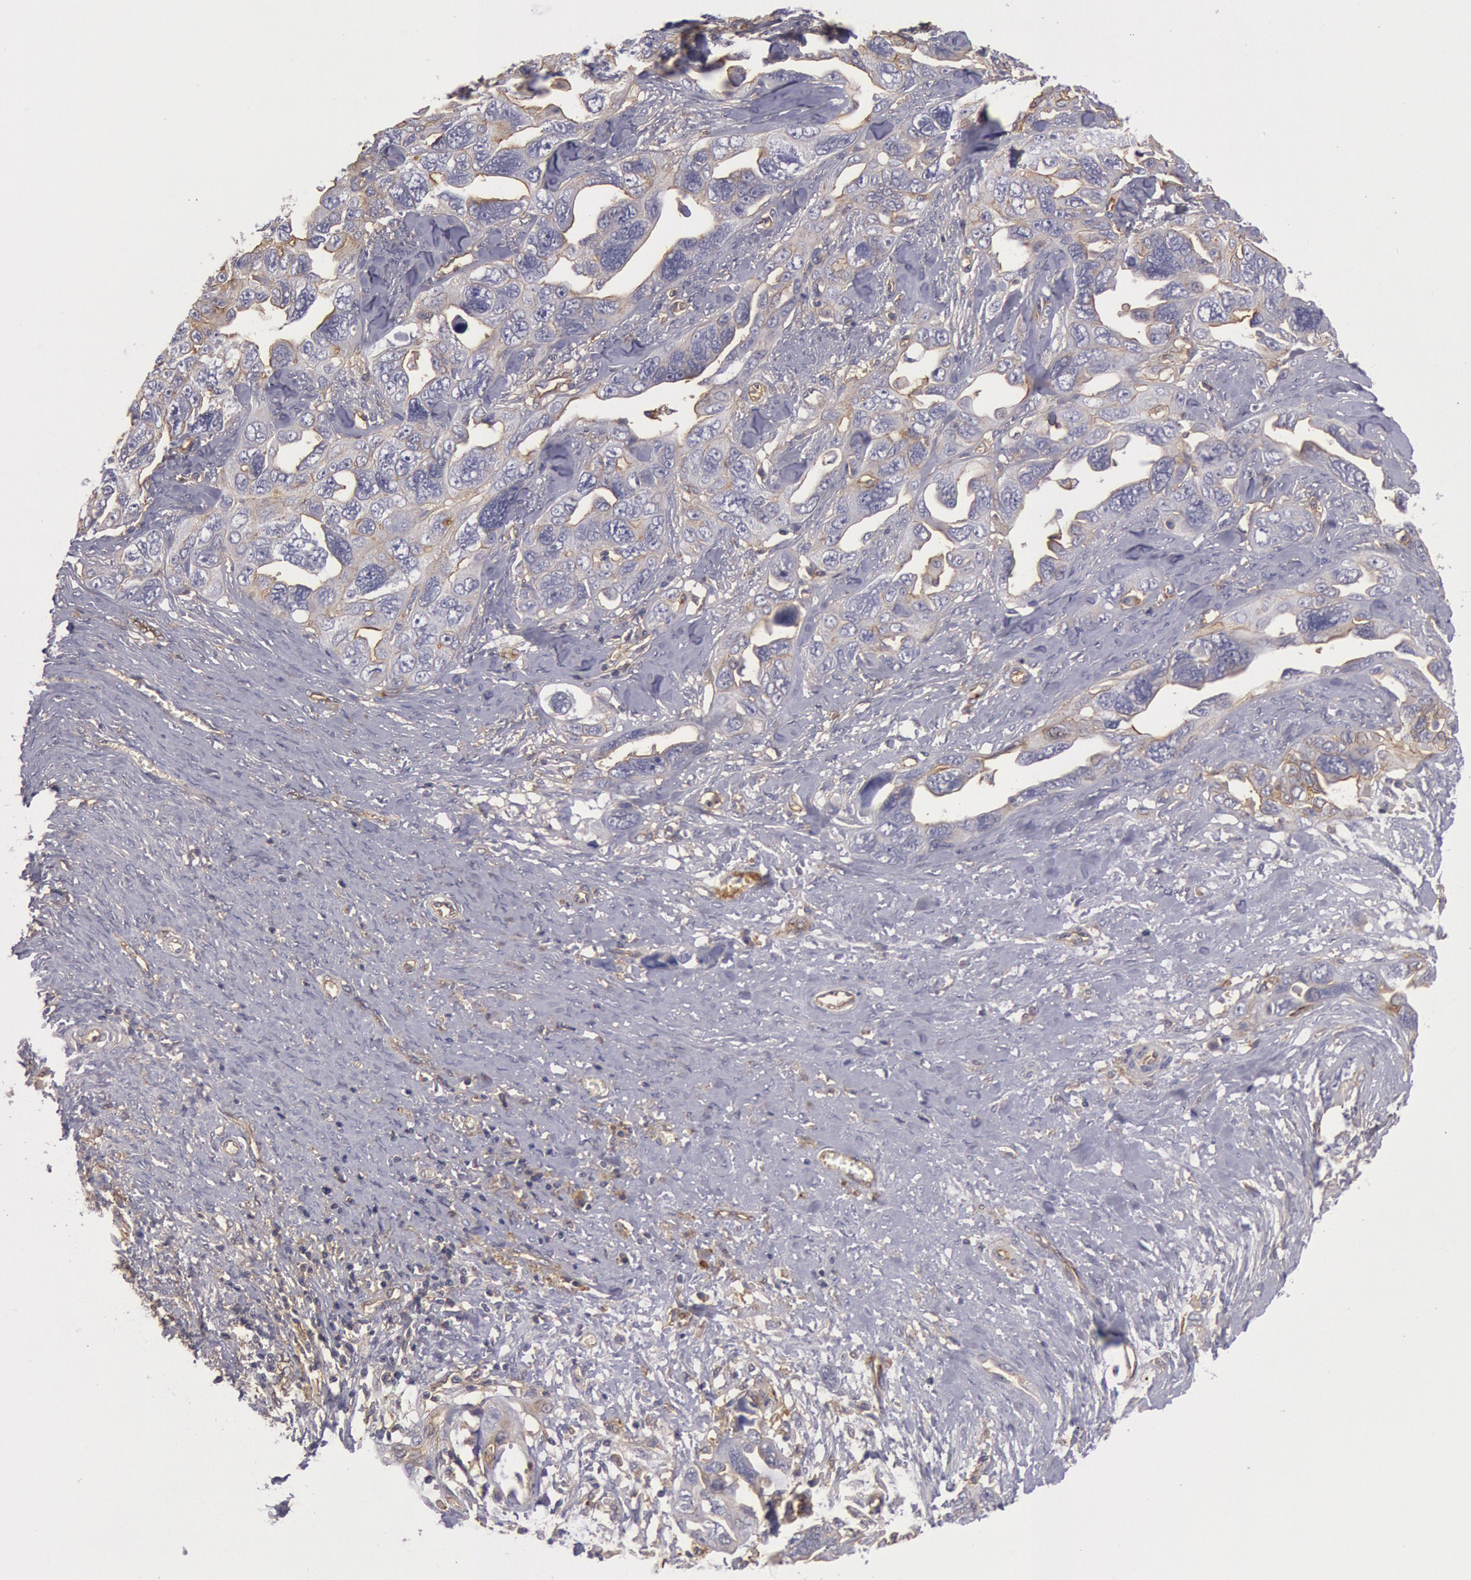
{"staining": {"intensity": "weak", "quantity": "<25%", "location": "cytoplasmic/membranous"}, "tissue": "ovarian cancer", "cell_type": "Tumor cells", "image_type": "cancer", "snomed": [{"axis": "morphology", "description": "Cystadenocarcinoma, serous, NOS"}, {"axis": "topography", "description": "Ovary"}], "caption": "Tumor cells are negative for protein expression in human ovarian cancer. The staining was performed using DAB (3,3'-diaminobenzidine) to visualize the protein expression in brown, while the nuclei were stained in blue with hematoxylin (Magnification: 20x).", "gene": "SNAP23", "patient": {"sex": "female", "age": 63}}